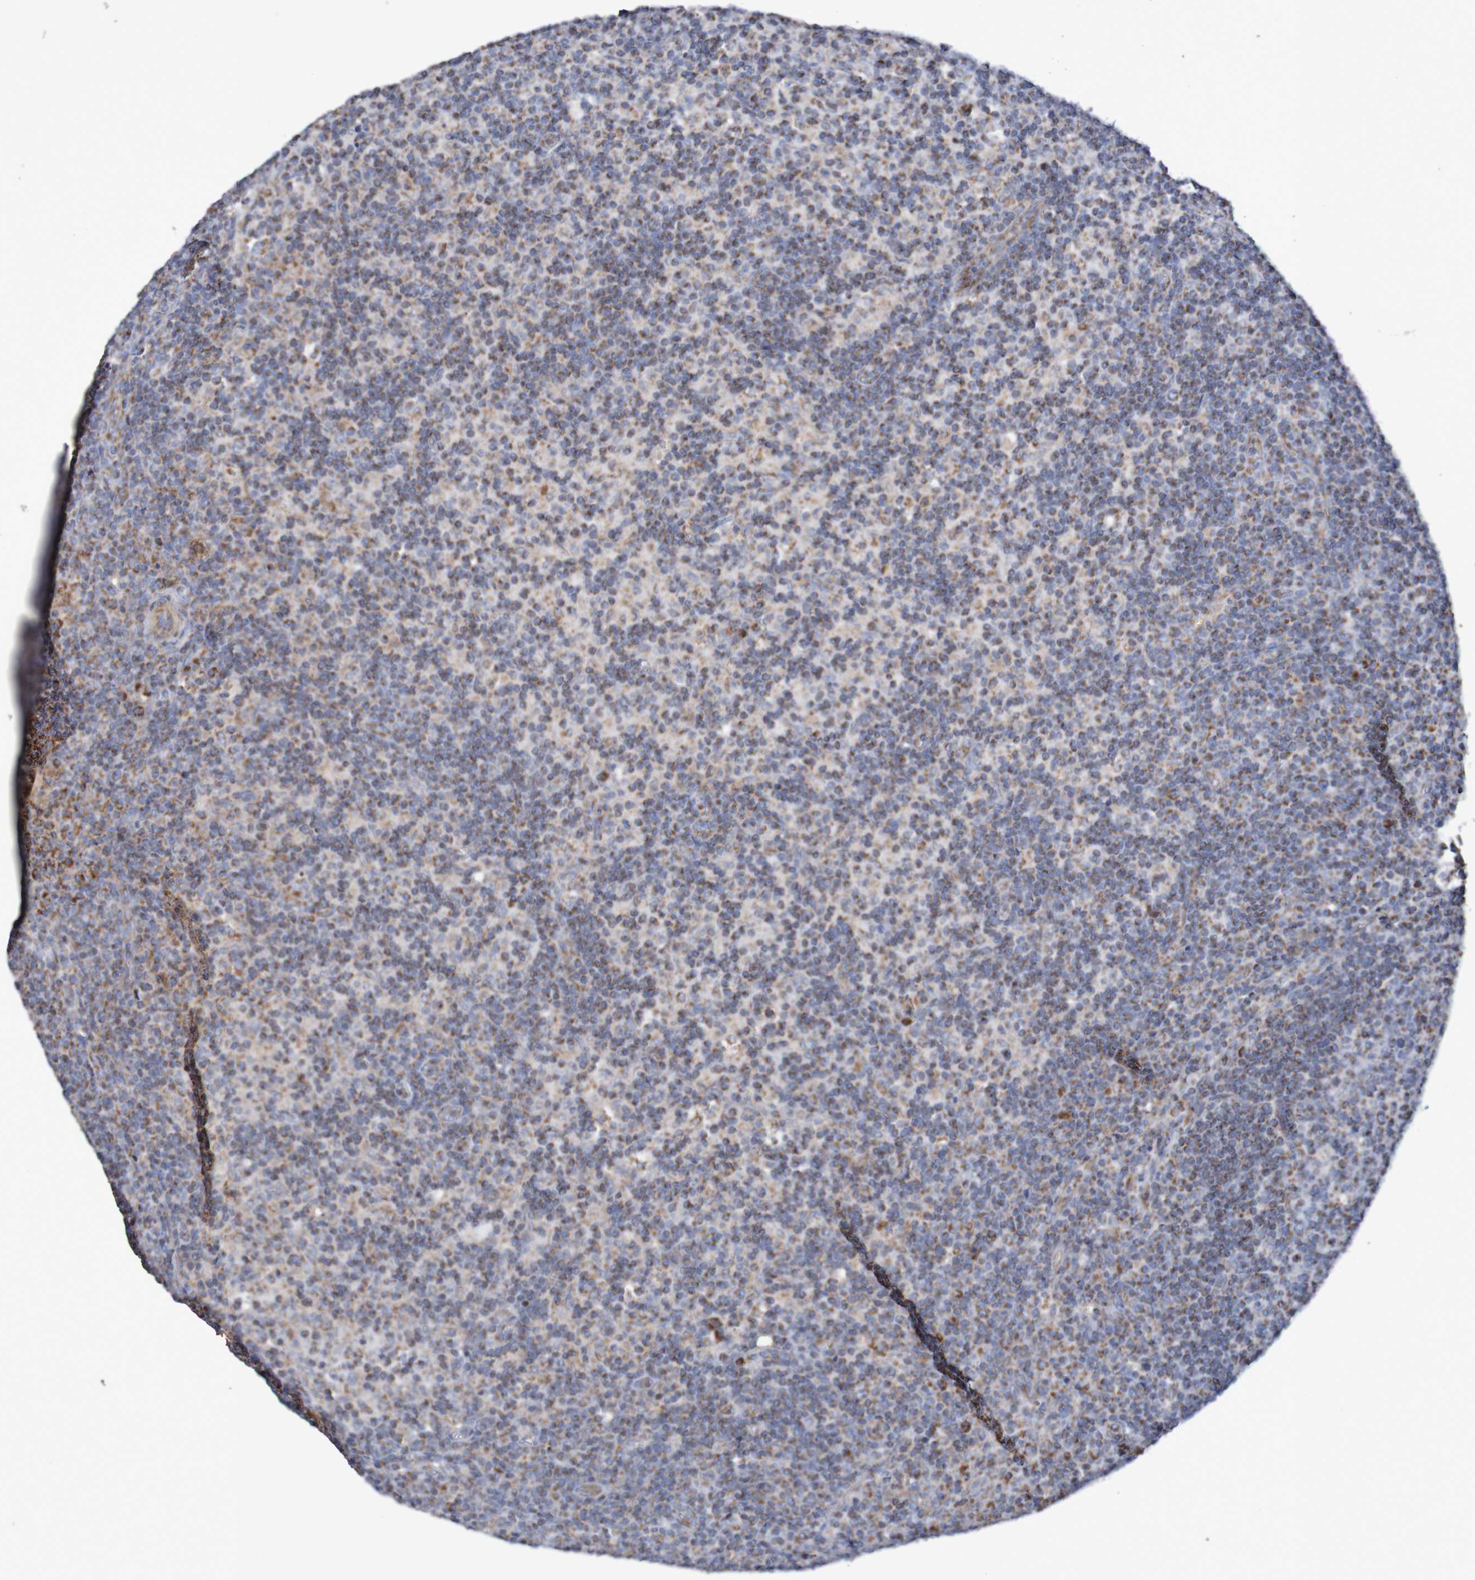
{"staining": {"intensity": "moderate", "quantity": "25%-75%", "location": "cytoplasmic/membranous"}, "tissue": "lymph node", "cell_type": "Germinal center cells", "image_type": "normal", "snomed": [{"axis": "morphology", "description": "Normal tissue, NOS"}, {"axis": "morphology", "description": "Inflammation, NOS"}, {"axis": "topography", "description": "Lymph node"}], "caption": "Moderate cytoplasmic/membranous positivity for a protein is seen in about 25%-75% of germinal center cells of unremarkable lymph node using IHC.", "gene": "MMEL1", "patient": {"sex": "male", "age": 55}}